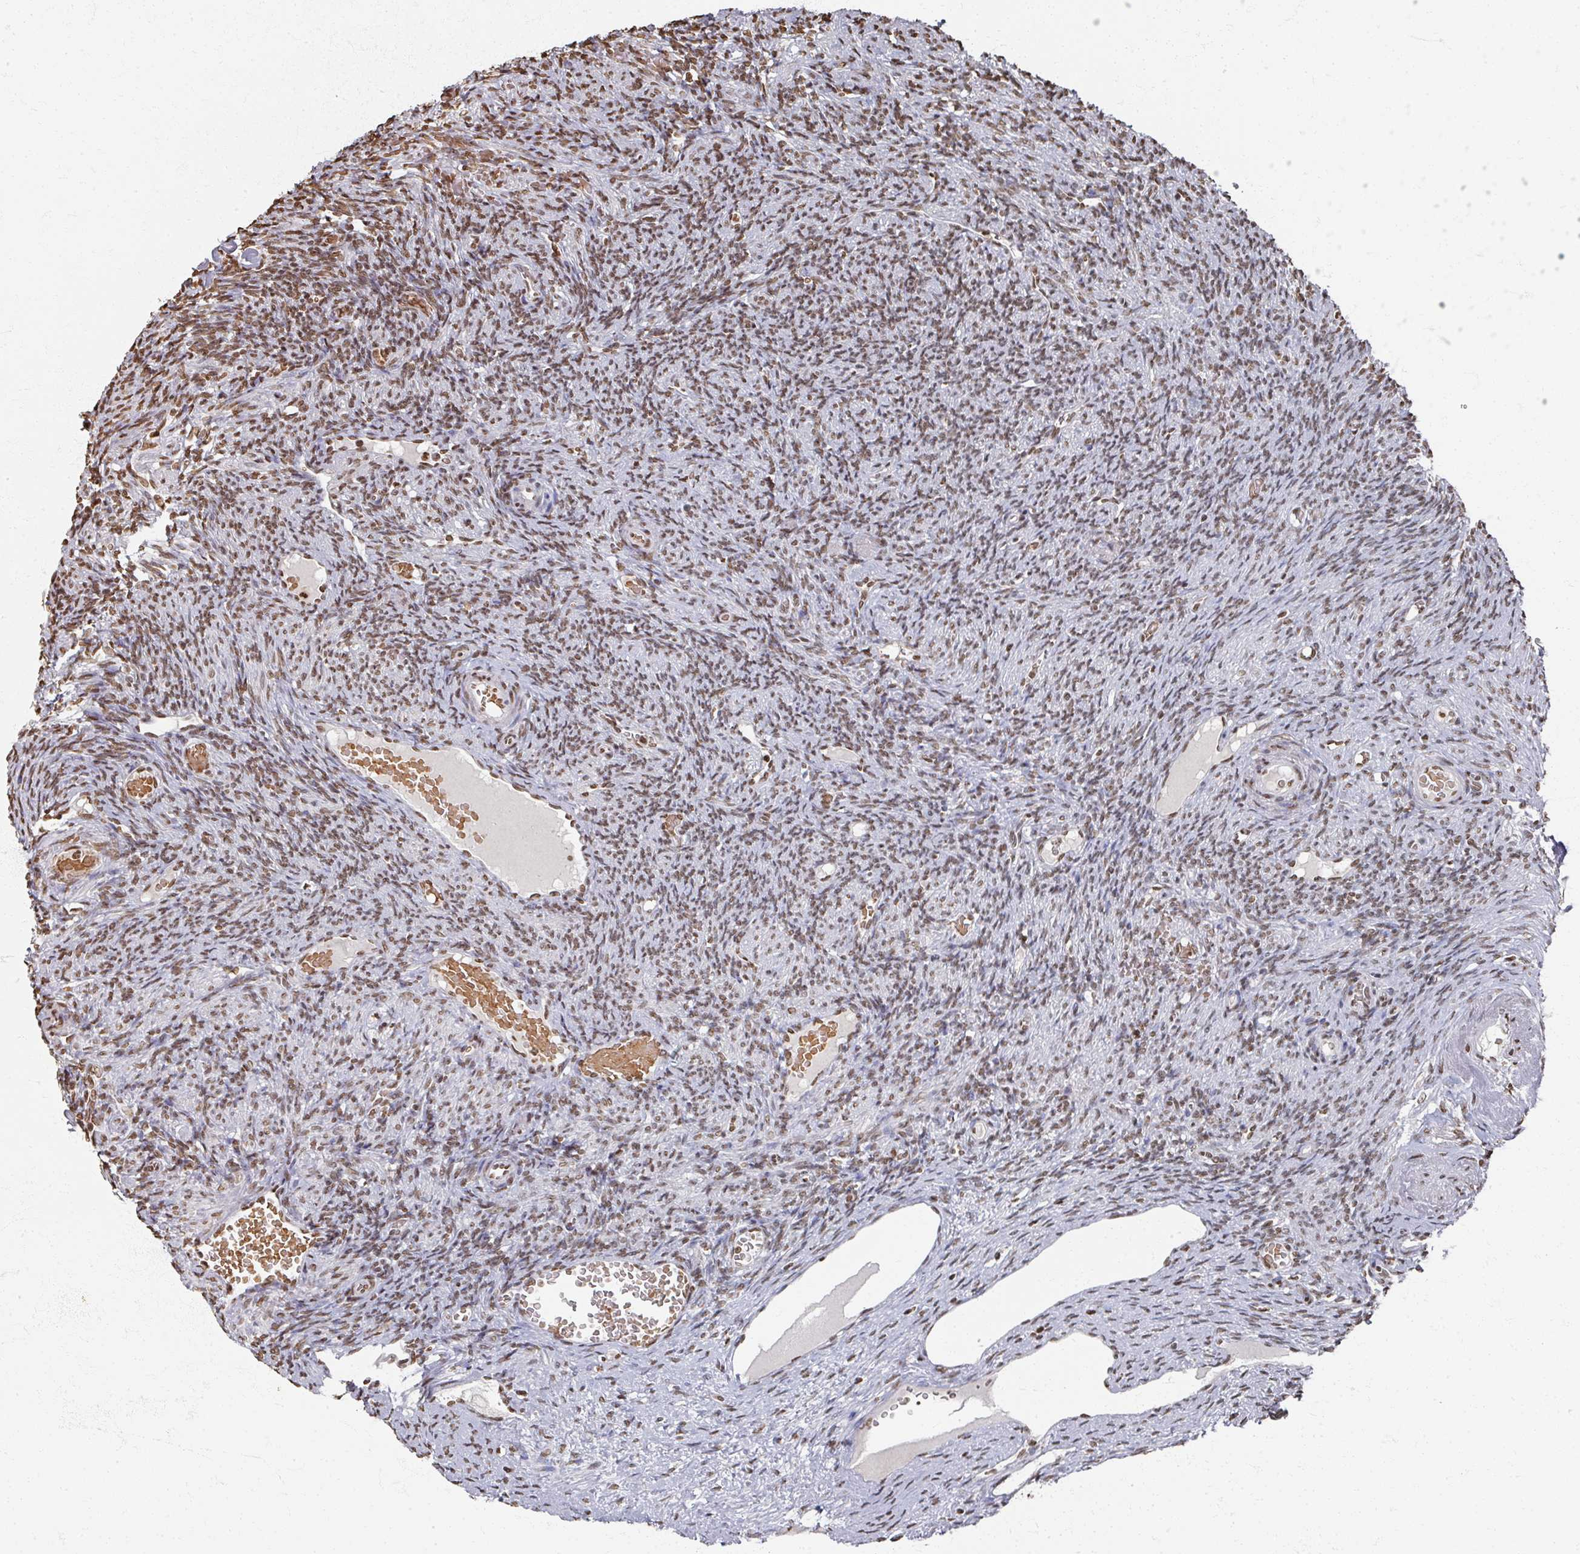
{"staining": {"intensity": "weak", "quantity": ">75%", "location": "nuclear"}, "tissue": "ovary", "cell_type": "Follicle cells", "image_type": "normal", "snomed": [{"axis": "morphology", "description": "Normal tissue, NOS"}, {"axis": "topography", "description": "Ovary"}], "caption": "This is a micrograph of immunohistochemistry staining of unremarkable ovary, which shows weak positivity in the nuclear of follicle cells.", "gene": "DCUN1D5", "patient": {"sex": "female", "age": 51}}